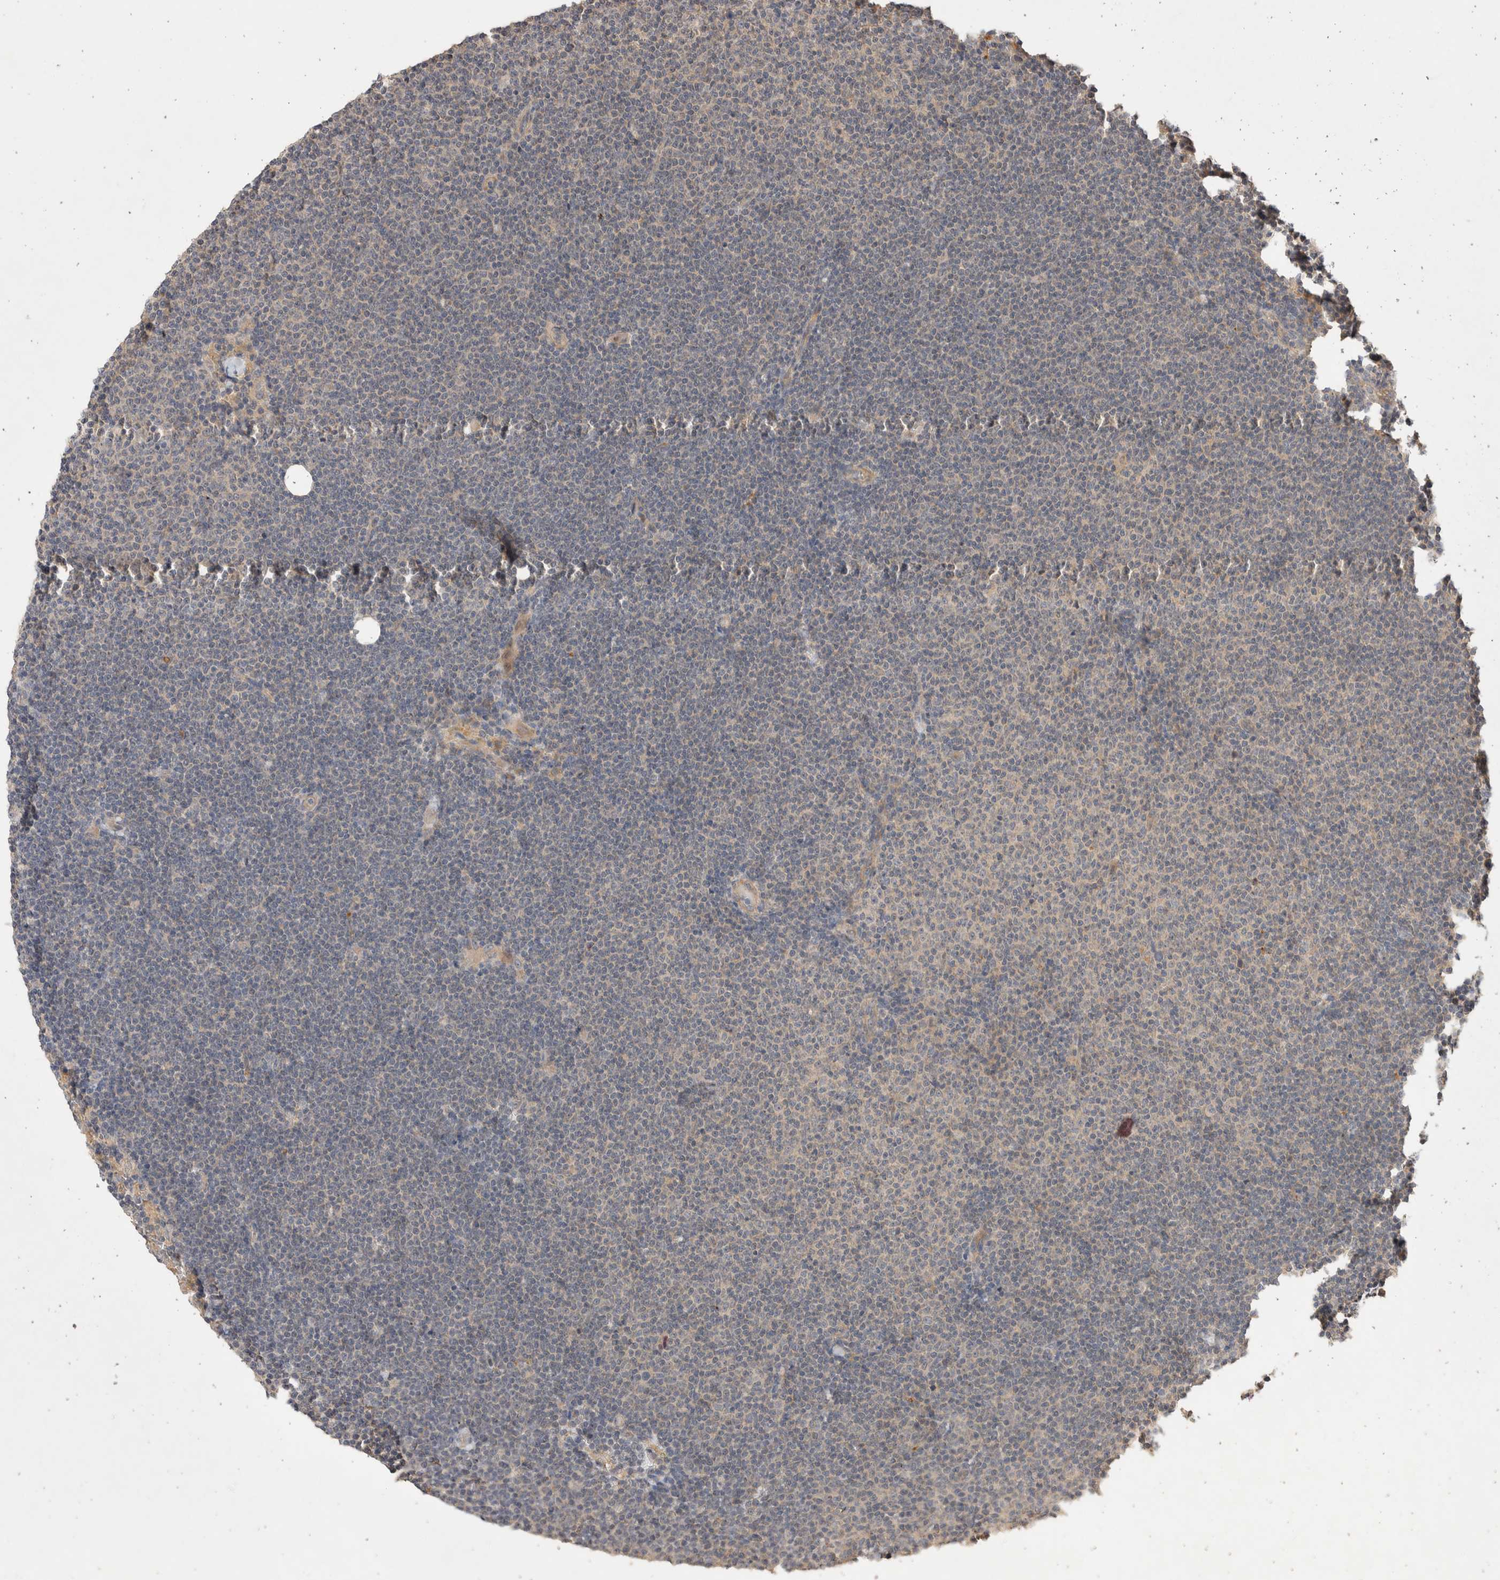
{"staining": {"intensity": "negative", "quantity": "none", "location": "none"}, "tissue": "lymphoma", "cell_type": "Tumor cells", "image_type": "cancer", "snomed": [{"axis": "morphology", "description": "Malignant lymphoma, non-Hodgkin's type, Low grade"}, {"axis": "topography", "description": "Lymph node"}], "caption": "Immunohistochemistry (IHC) image of human malignant lymphoma, non-Hodgkin's type (low-grade) stained for a protein (brown), which exhibits no positivity in tumor cells. Brightfield microscopy of IHC stained with DAB (brown) and hematoxylin (blue), captured at high magnification.", "gene": "NSMAF", "patient": {"sex": "female", "age": 53}}